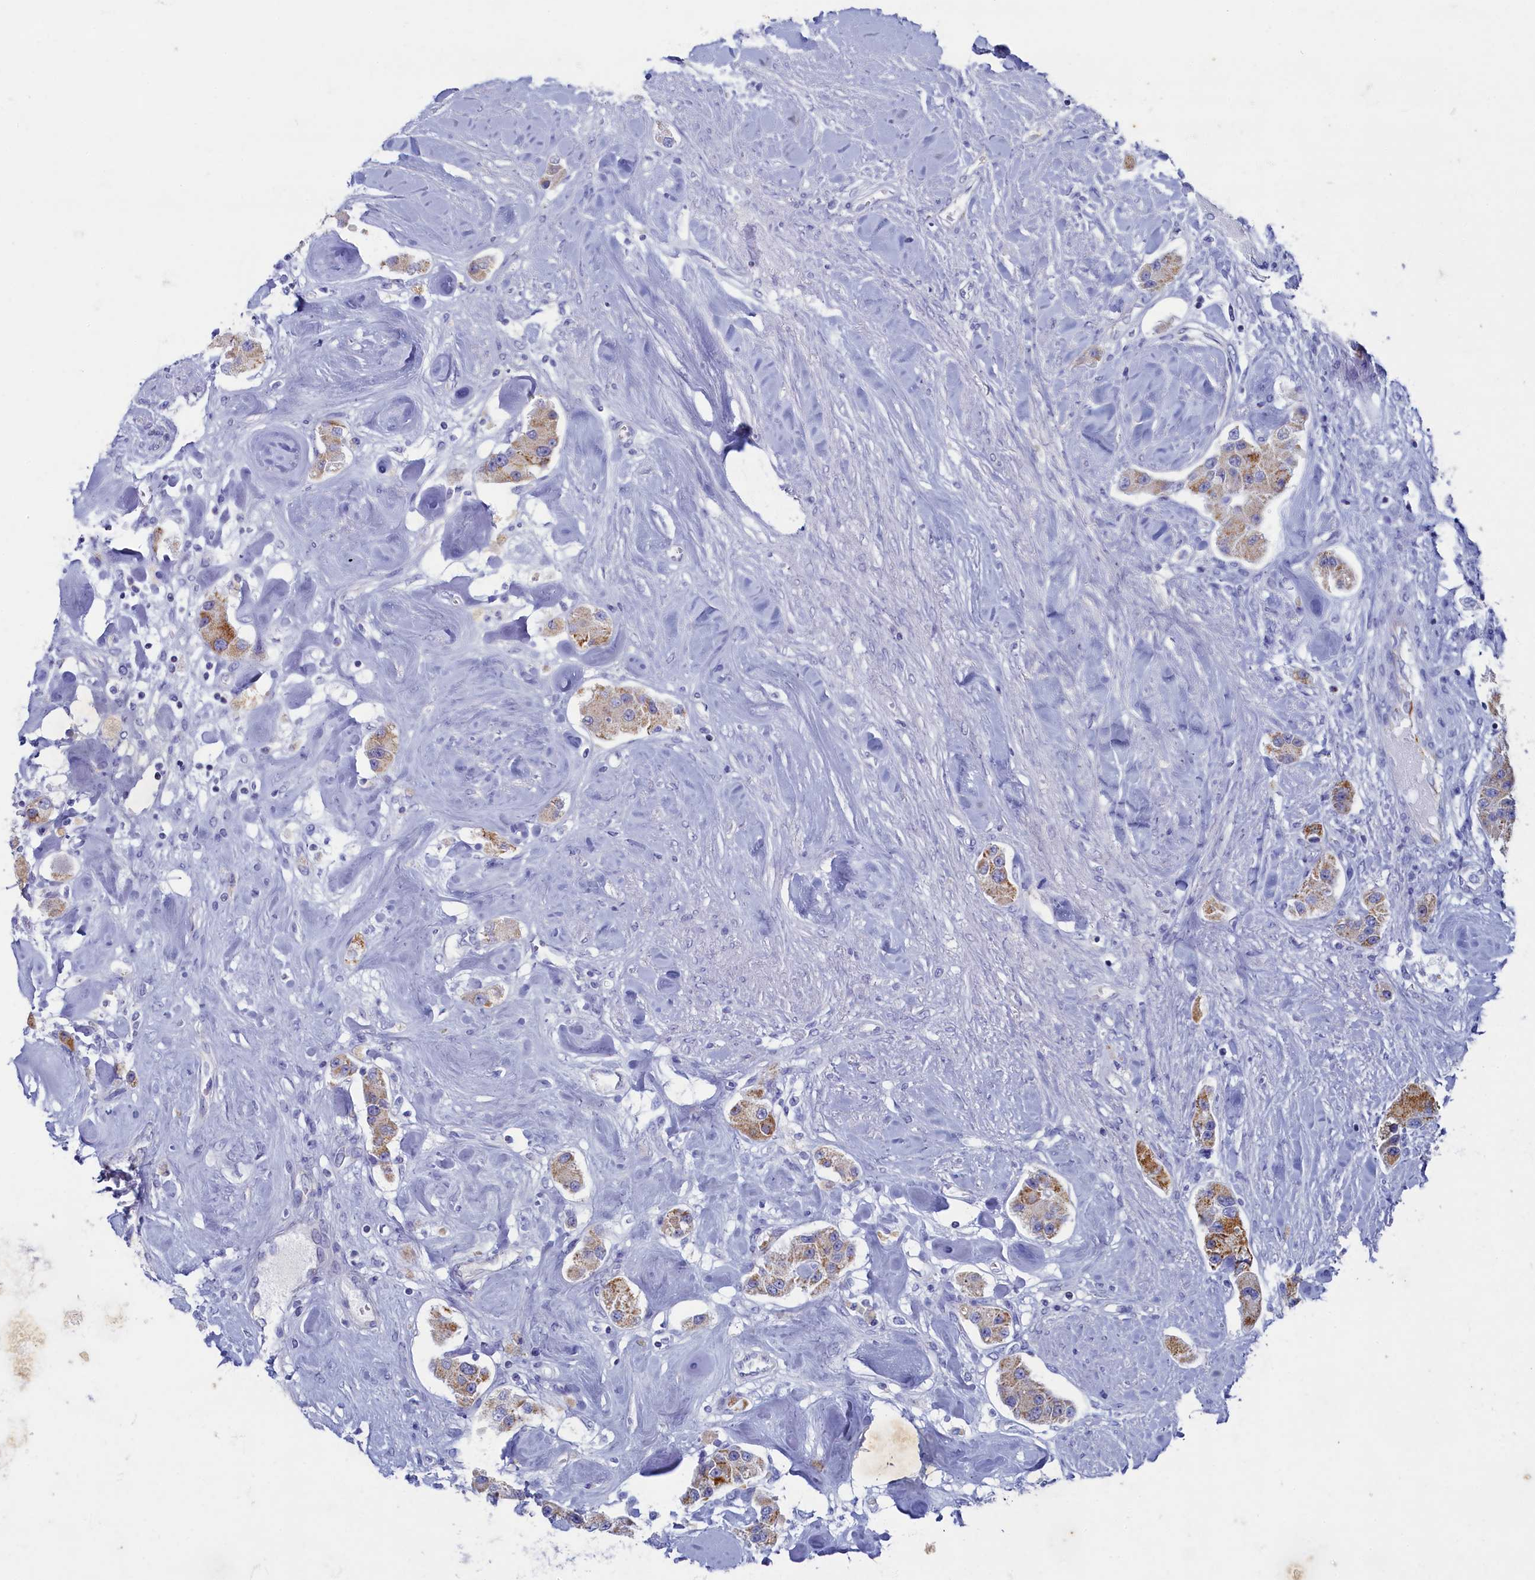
{"staining": {"intensity": "moderate", "quantity": "25%-75%", "location": "cytoplasmic/membranous"}, "tissue": "carcinoid", "cell_type": "Tumor cells", "image_type": "cancer", "snomed": [{"axis": "morphology", "description": "Carcinoid, malignant, NOS"}, {"axis": "topography", "description": "Pancreas"}], "caption": "A photomicrograph of human carcinoid (malignant) stained for a protein exhibits moderate cytoplasmic/membranous brown staining in tumor cells. (DAB (3,3'-diaminobenzidine) IHC with brightfield microscopy, high magnification).", "gene": "OCIAD2", "patient": {"sex": "male", "age": 41}}